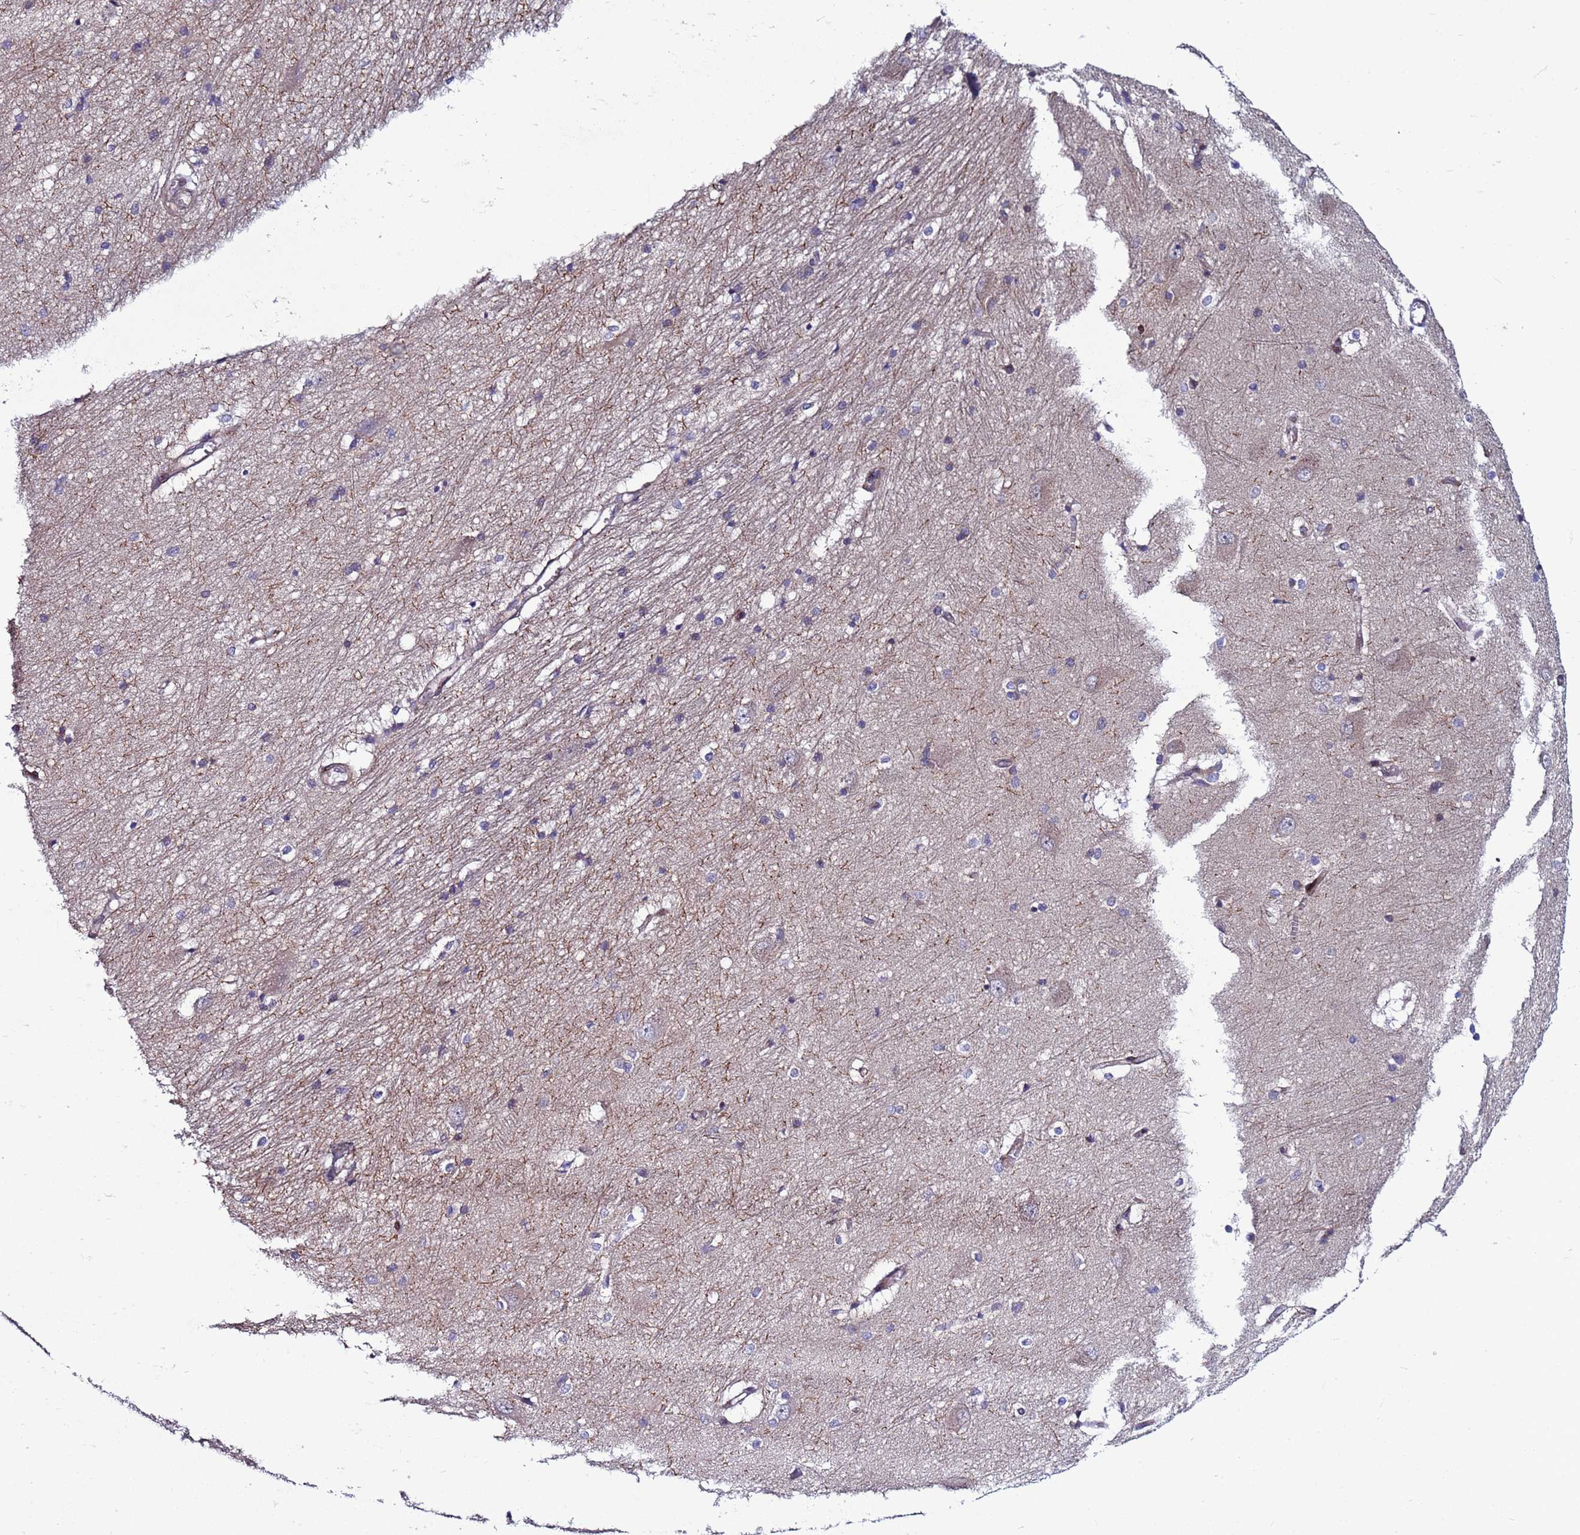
{"staining": {"intensity": "weak", "quantity": "<25%", "location": "cytoplasmic/membranous"}, "tissue": "caudate", "cell_type": "Glial cells", "image_type": "normal", "snomed": [{"axis": "morphology", "description": "Normal tissue, NOS"}, {"axis": "topography", "description": "Lateral ventricle wall"}], "caption": "Human caudate stained for a protein using immunohistochemistry exhibits no positivity in glial cells.", "gene": "WBP11", "patient": {"sex": "male", "age": 37}}